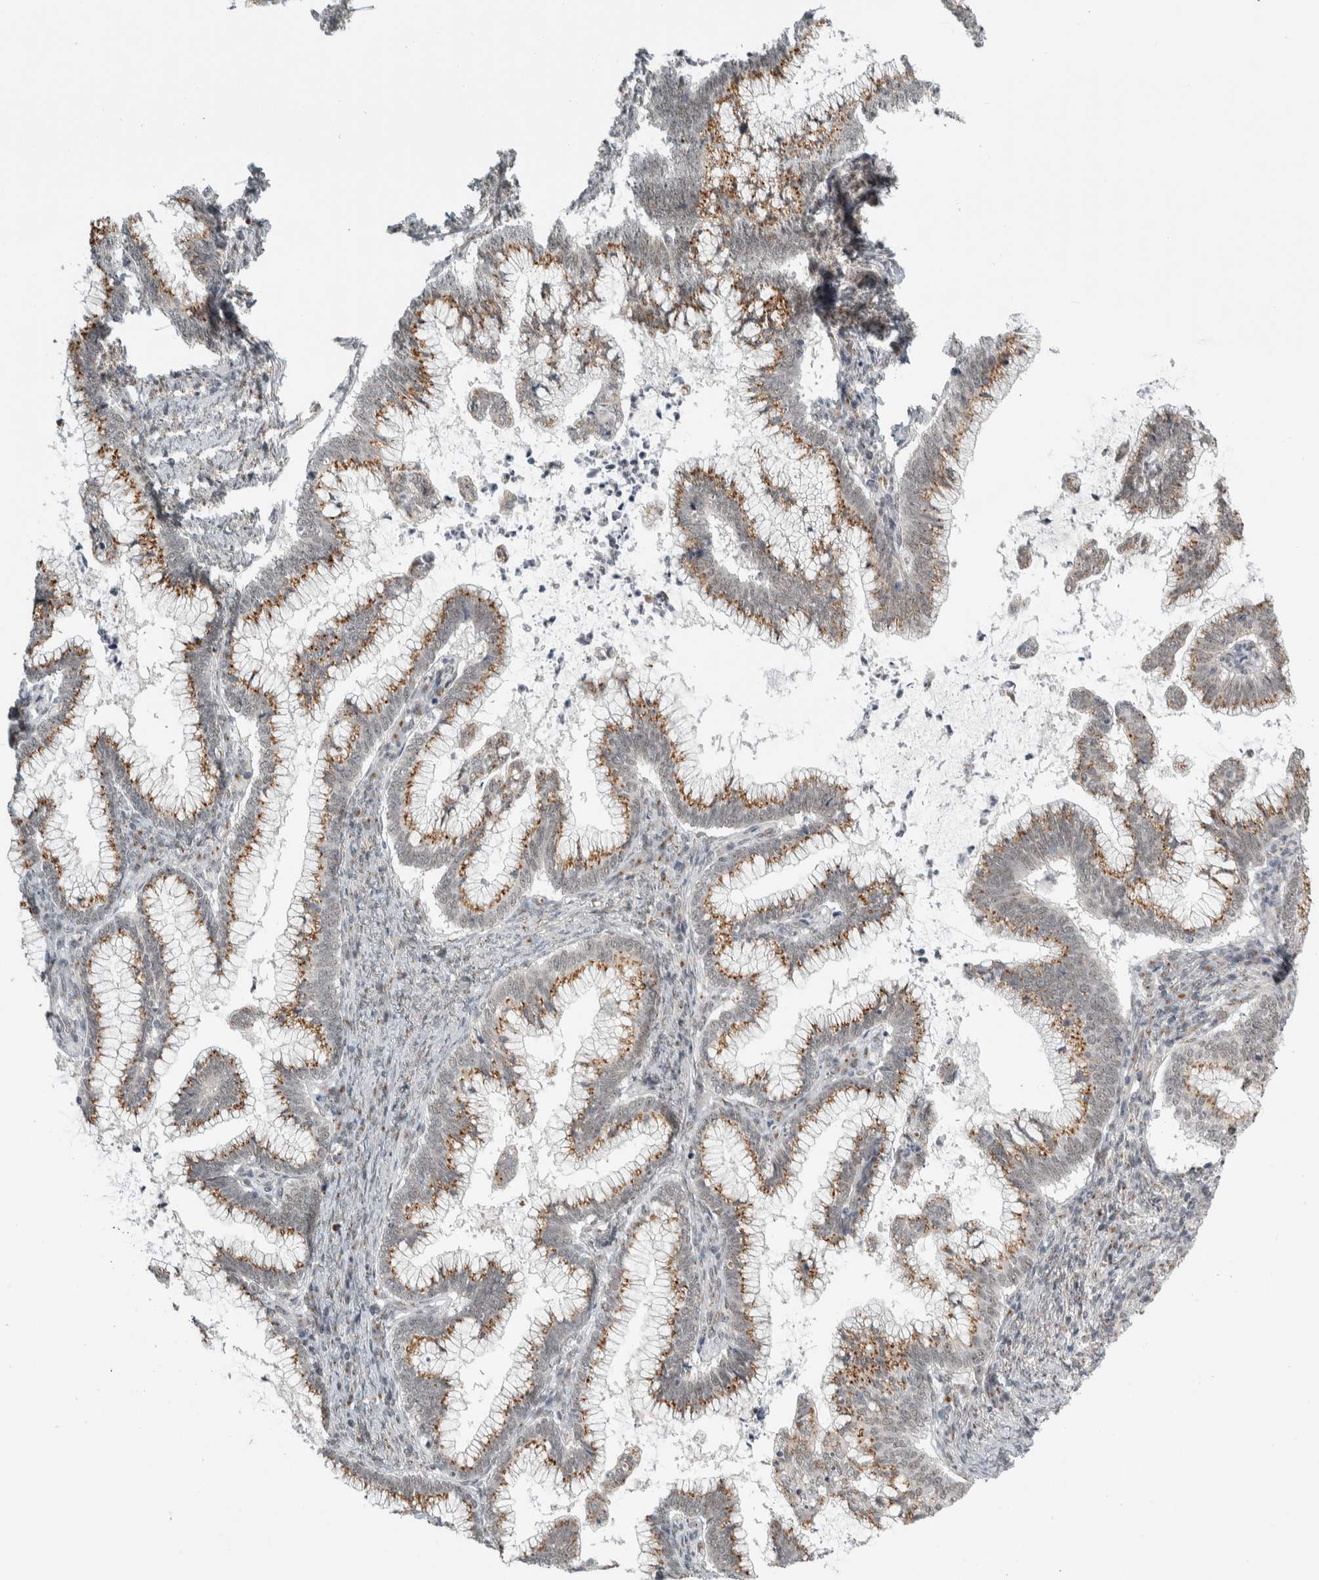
{"staining": {"intensity": "moderate", "quantity": "25%-75%", "location": "cytoplasmic/membranous"}, "tissue": "cervical cancer", "cell_type": "Tumor cells", "image_type": "cancer", "snomed": [{"axis": "morphology", "description": "Adenocarcinoma, NOS"}, {"axis": "topography", "description": "Cervix"}], "caption": "This photomicrograph exhibits IHC staining of human cervical adenocarcinoma, with medium moderate cytoplasmic/membranous expression in approximately 25%-75% of tumor cells.", "gene": "ZMYND8", "patient": {"sex": "female", "age": 36}}